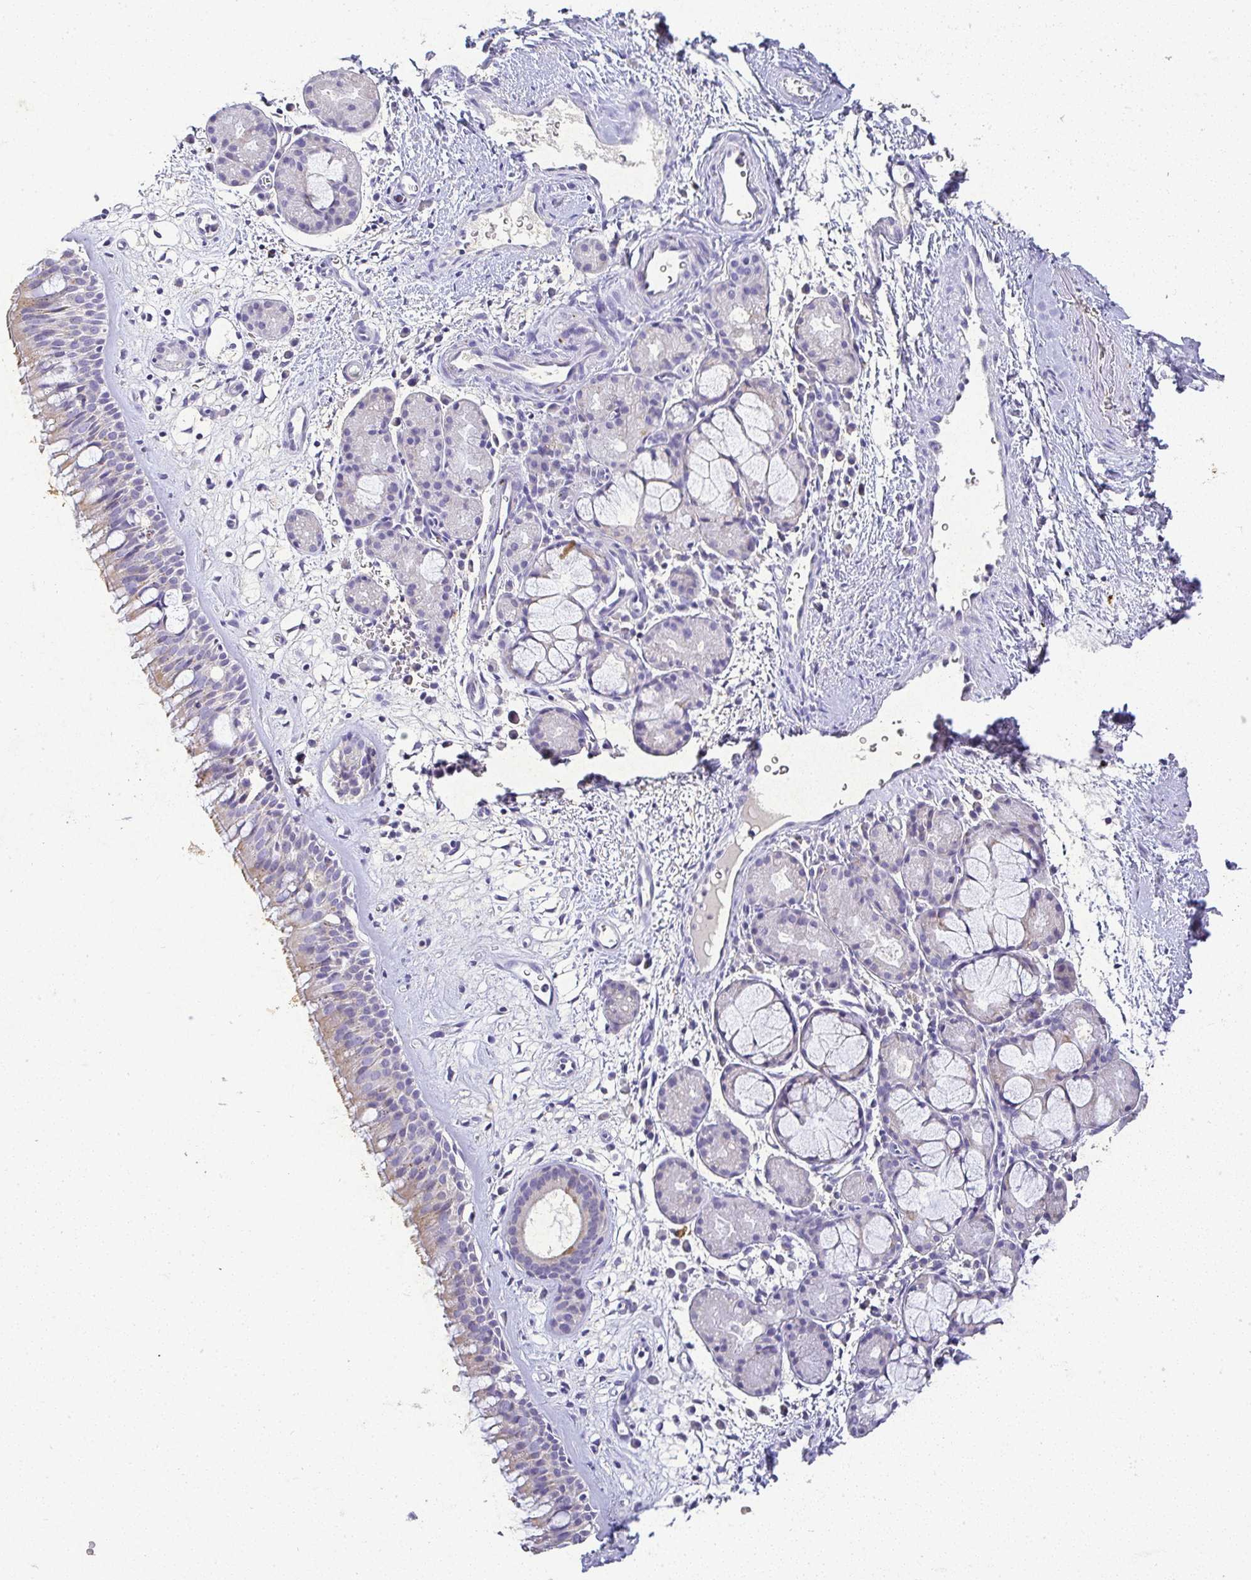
{"staining": {"intensity": "weak", "quantity": "25%-75%", "location": "cytoplasmic/membranous"}, "tissue": "nasopharynx", "cell_type": "Respiratory epithelial cells", "image_type": "normal", "snomed": [{"axis": "morphology", "description": "Normal tissue, NOS"}, {"axis": "topography", "description": "Nasopharynx"}], "caption": "Respiratory epithelial cells display low levels of weak cytoplasmic/membranous staining in approximately 25%-75% of cells in normal human nasopharynx.", "gene": "RPS2", "patient": {"sex": "male", "age": 65}}